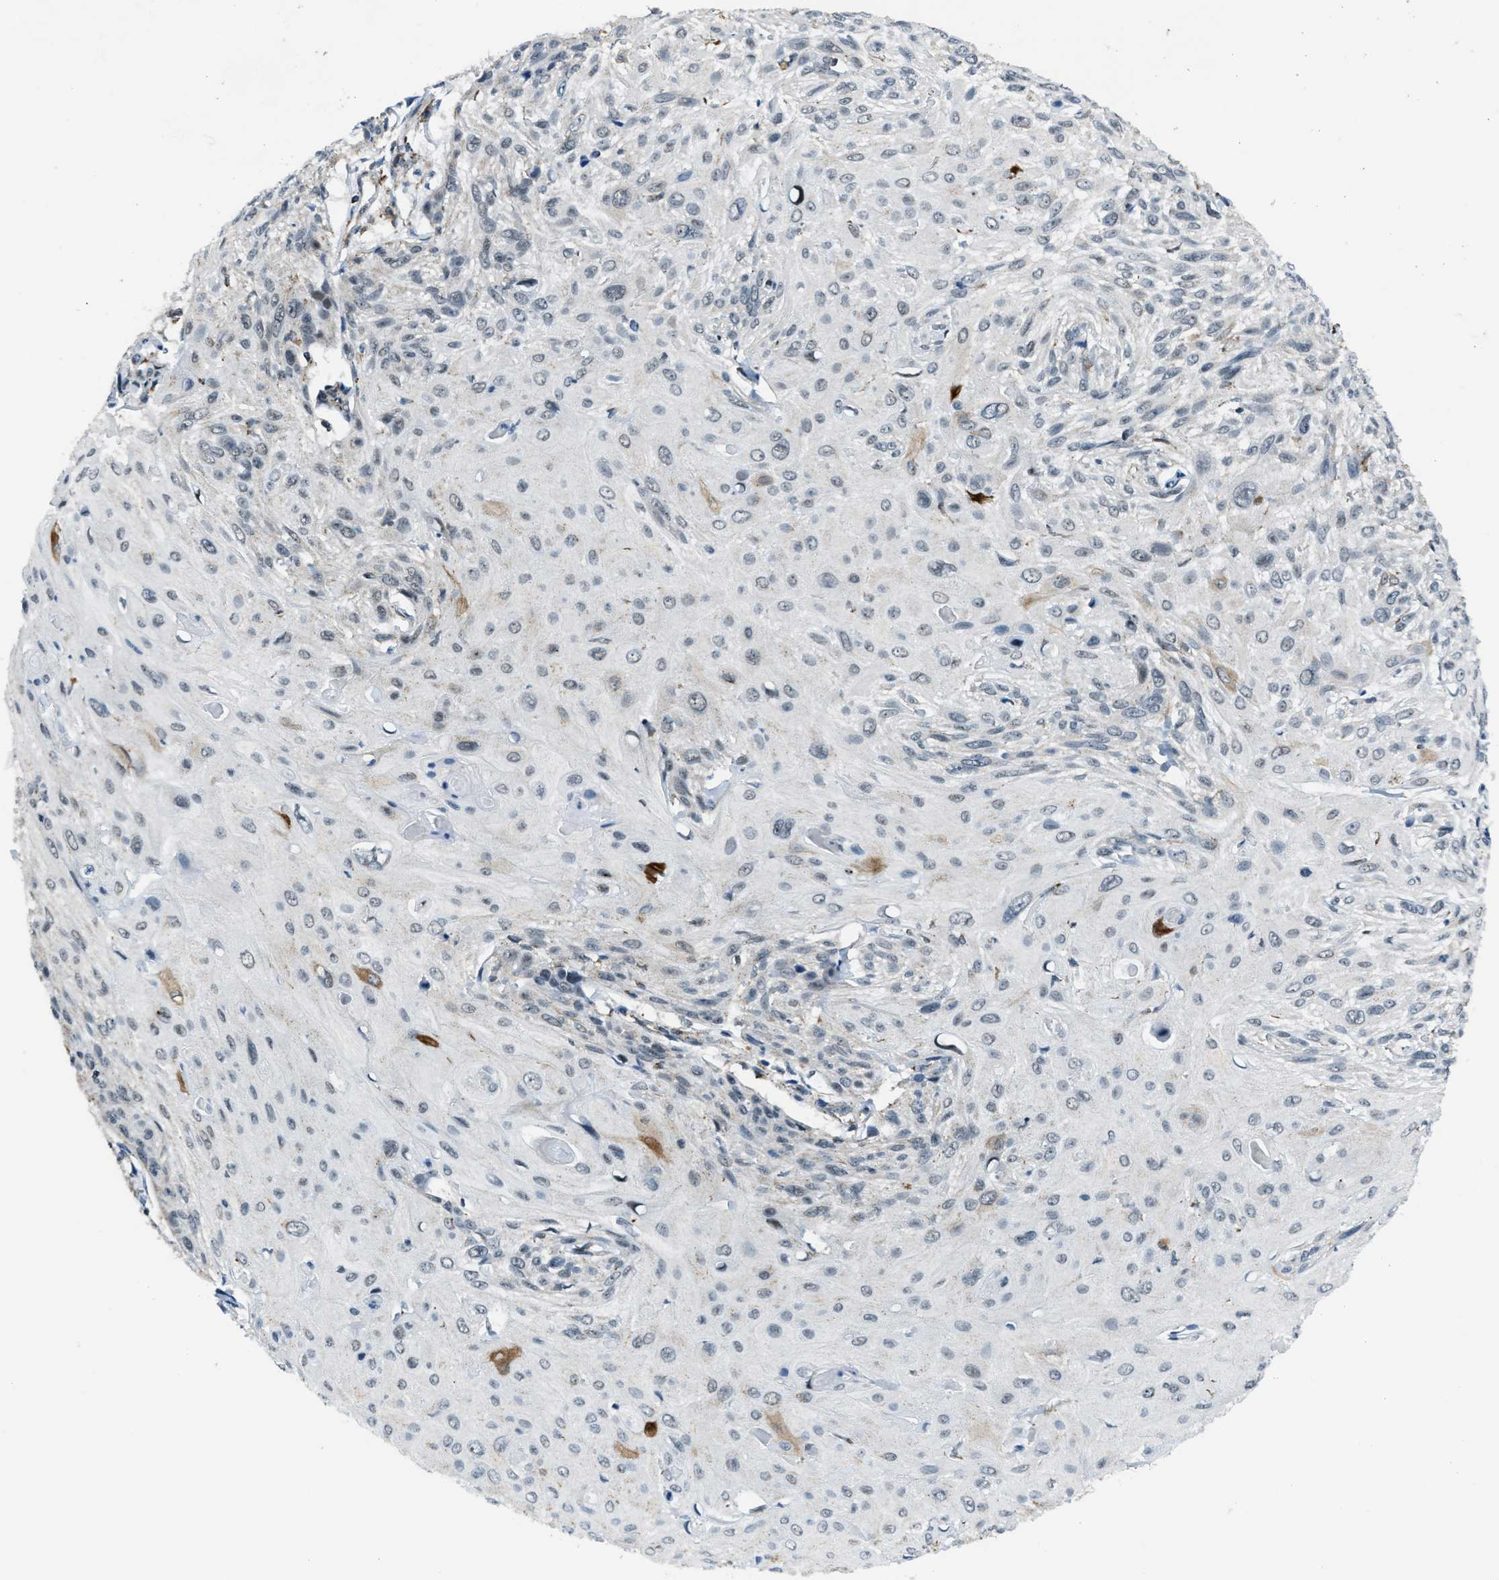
{"staining": {"intensity": "negative", "quantity": "none", "location": "none"}, "tissue": "cervical cancer", "cell_type": "Tumor cells", "image_type": "cancer", "snomed": [{"axis": "morphology", "description": "Squamous cell carcinoma, NOS"}, {"axis": "topography", "description": "Cervix"}], "caption": "This is an immunohistochemistry histopathology image of squamous cell carcinoma (cervical). There is no staining in tumor cells.", "gene": "CHN2", "patient": {"sex": "female", "age": 51}}